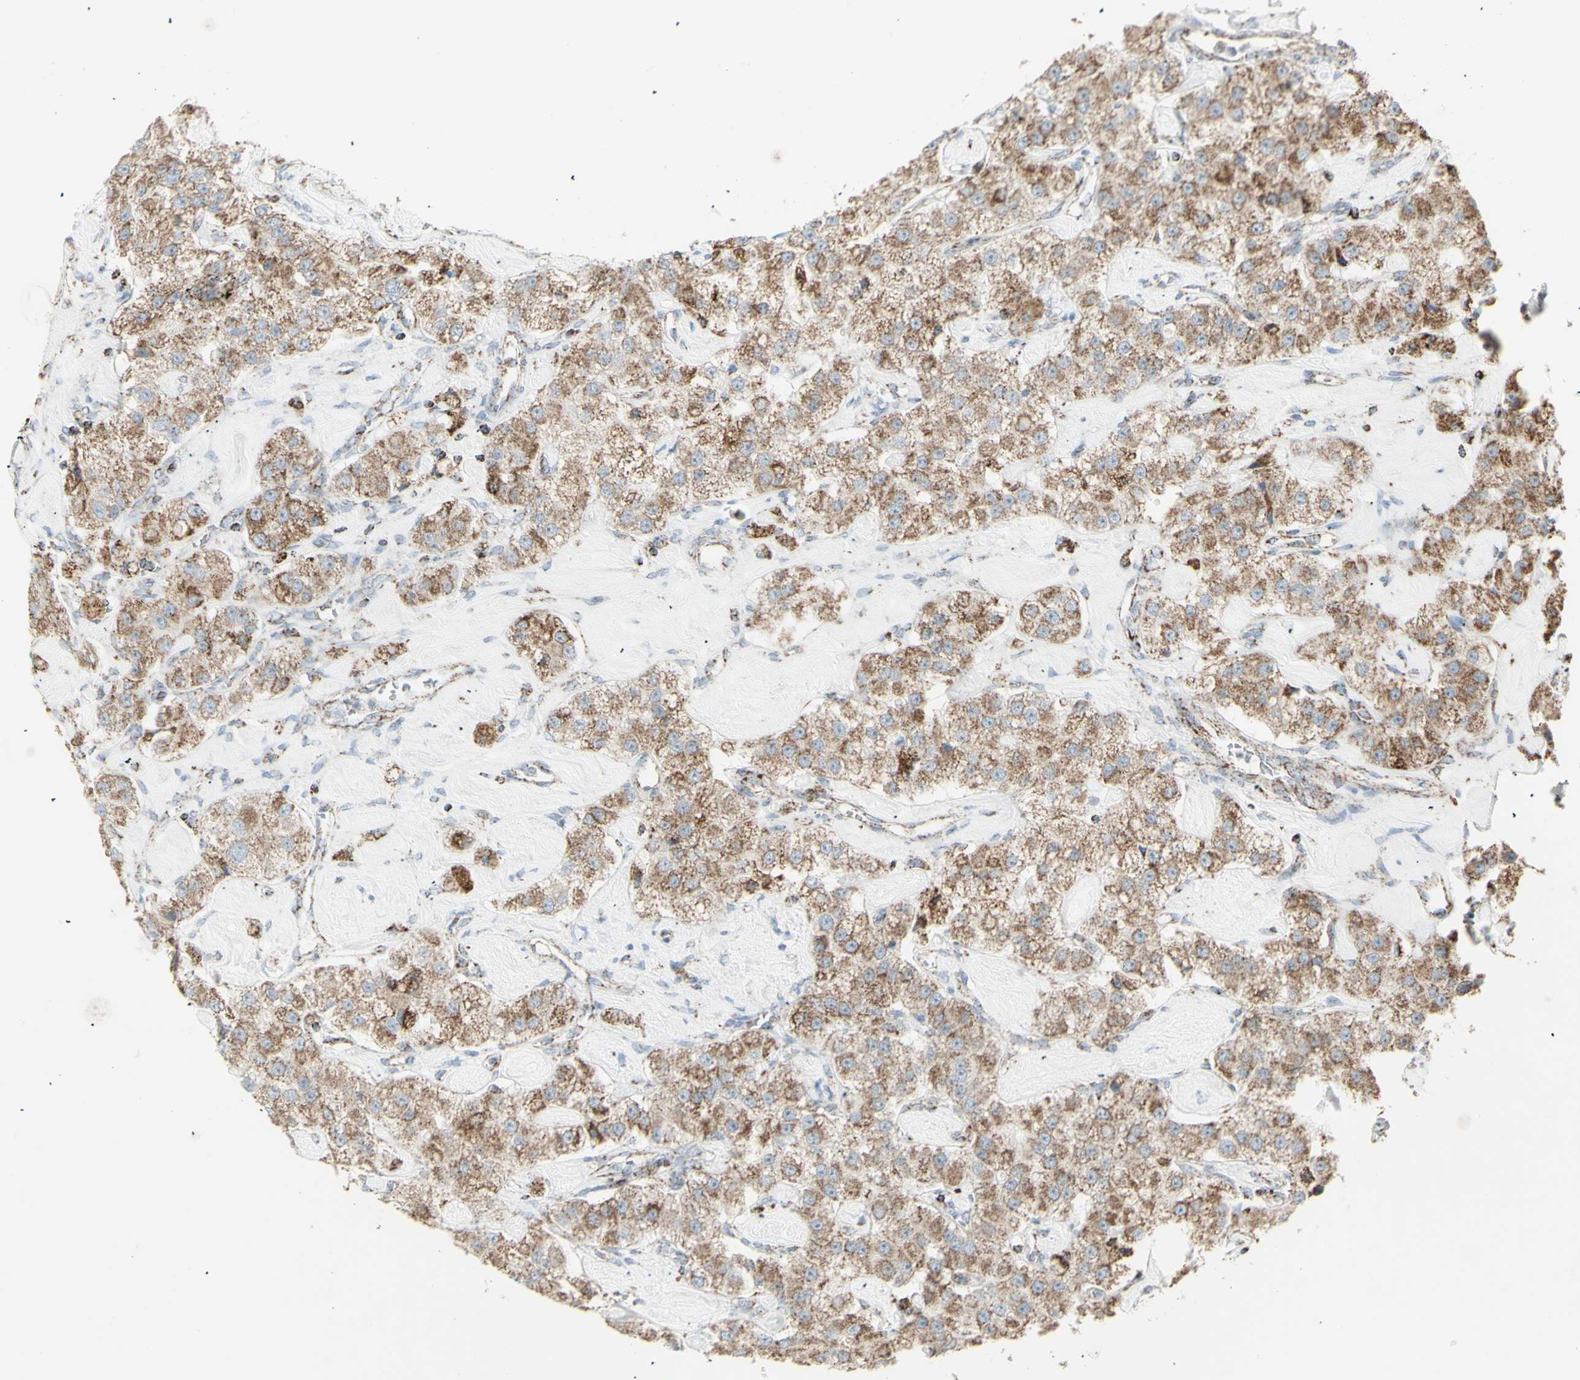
{"staining": {"intensity": "moderate", "quantity": ">75%", "location": "cytoplasmic/membranous"}, "tissue": "carcinoid", "cell_type": "Tumor cells", "image_type": "cancer", "snomed": [{"axis": "morphology", "description": "Carcinoid, malignant, NOS"}, {"axis": "topography", "description": "Pancreas"}], "caption": "IHC micrograph of carcinoid (malignant) stained for a protein (brown), which exhibits medium levels of moderate cytoplasmic/membranous expression in approximately >75% of tumor cells.", "gene": "PLGRKT", "patient": {"sex": "male", "age": 41}}